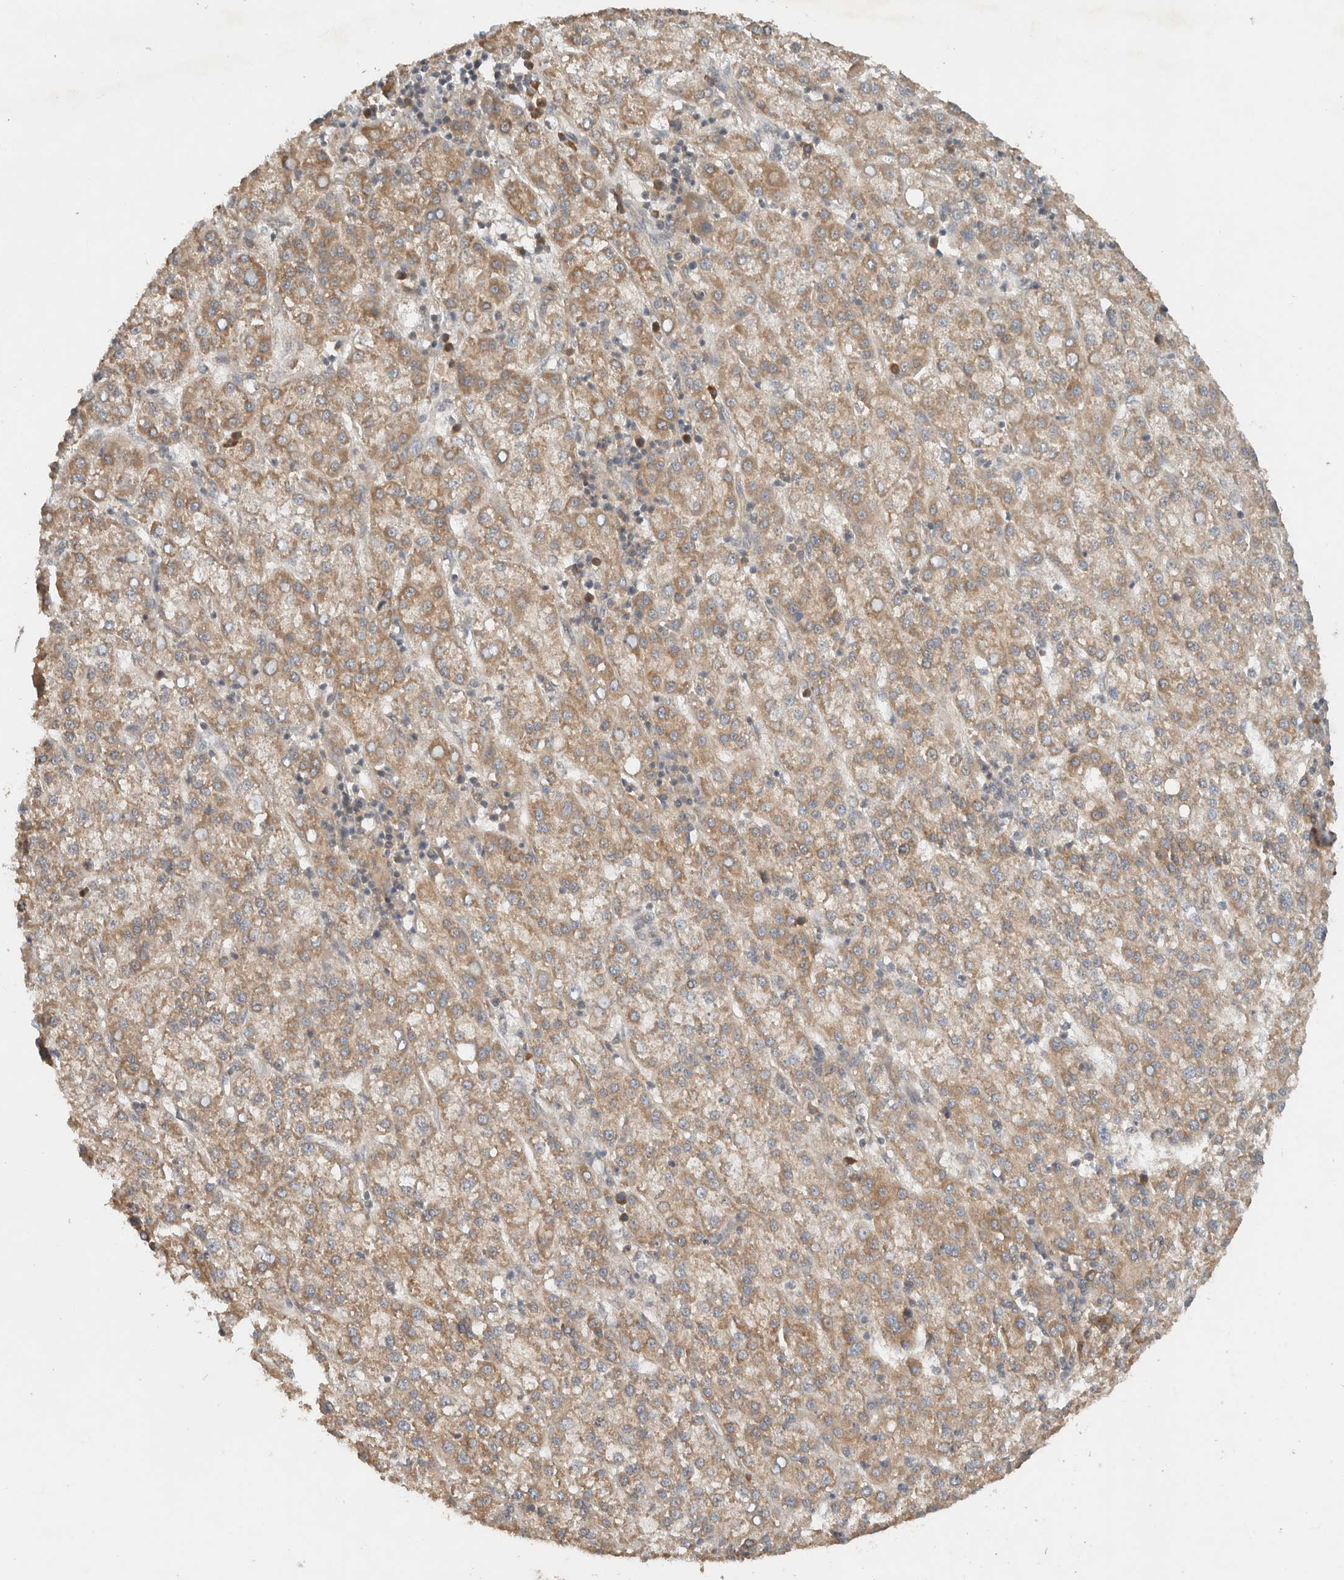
{"staining": {"intensity": "moderate", "quantity": ">75%", "location": "cytoplasmic/membranous"}, "tissue": "liver cancer", "cell_type": "Tumor cells", "image_type": "cancer", "snomed": [{"axis": "morphology", "description": "Carcinoma, Hepatocellular, NOS"}, {"axis": "topography", "description": "Liver"}], "caption": "Moderate cytoplasmic/membranous staining is identified in about >75% of tumor cells in liver hepatocellular carcinoma.", "gene": "ARFGEF2", "patient": {"sex": "female", "age": 58}}